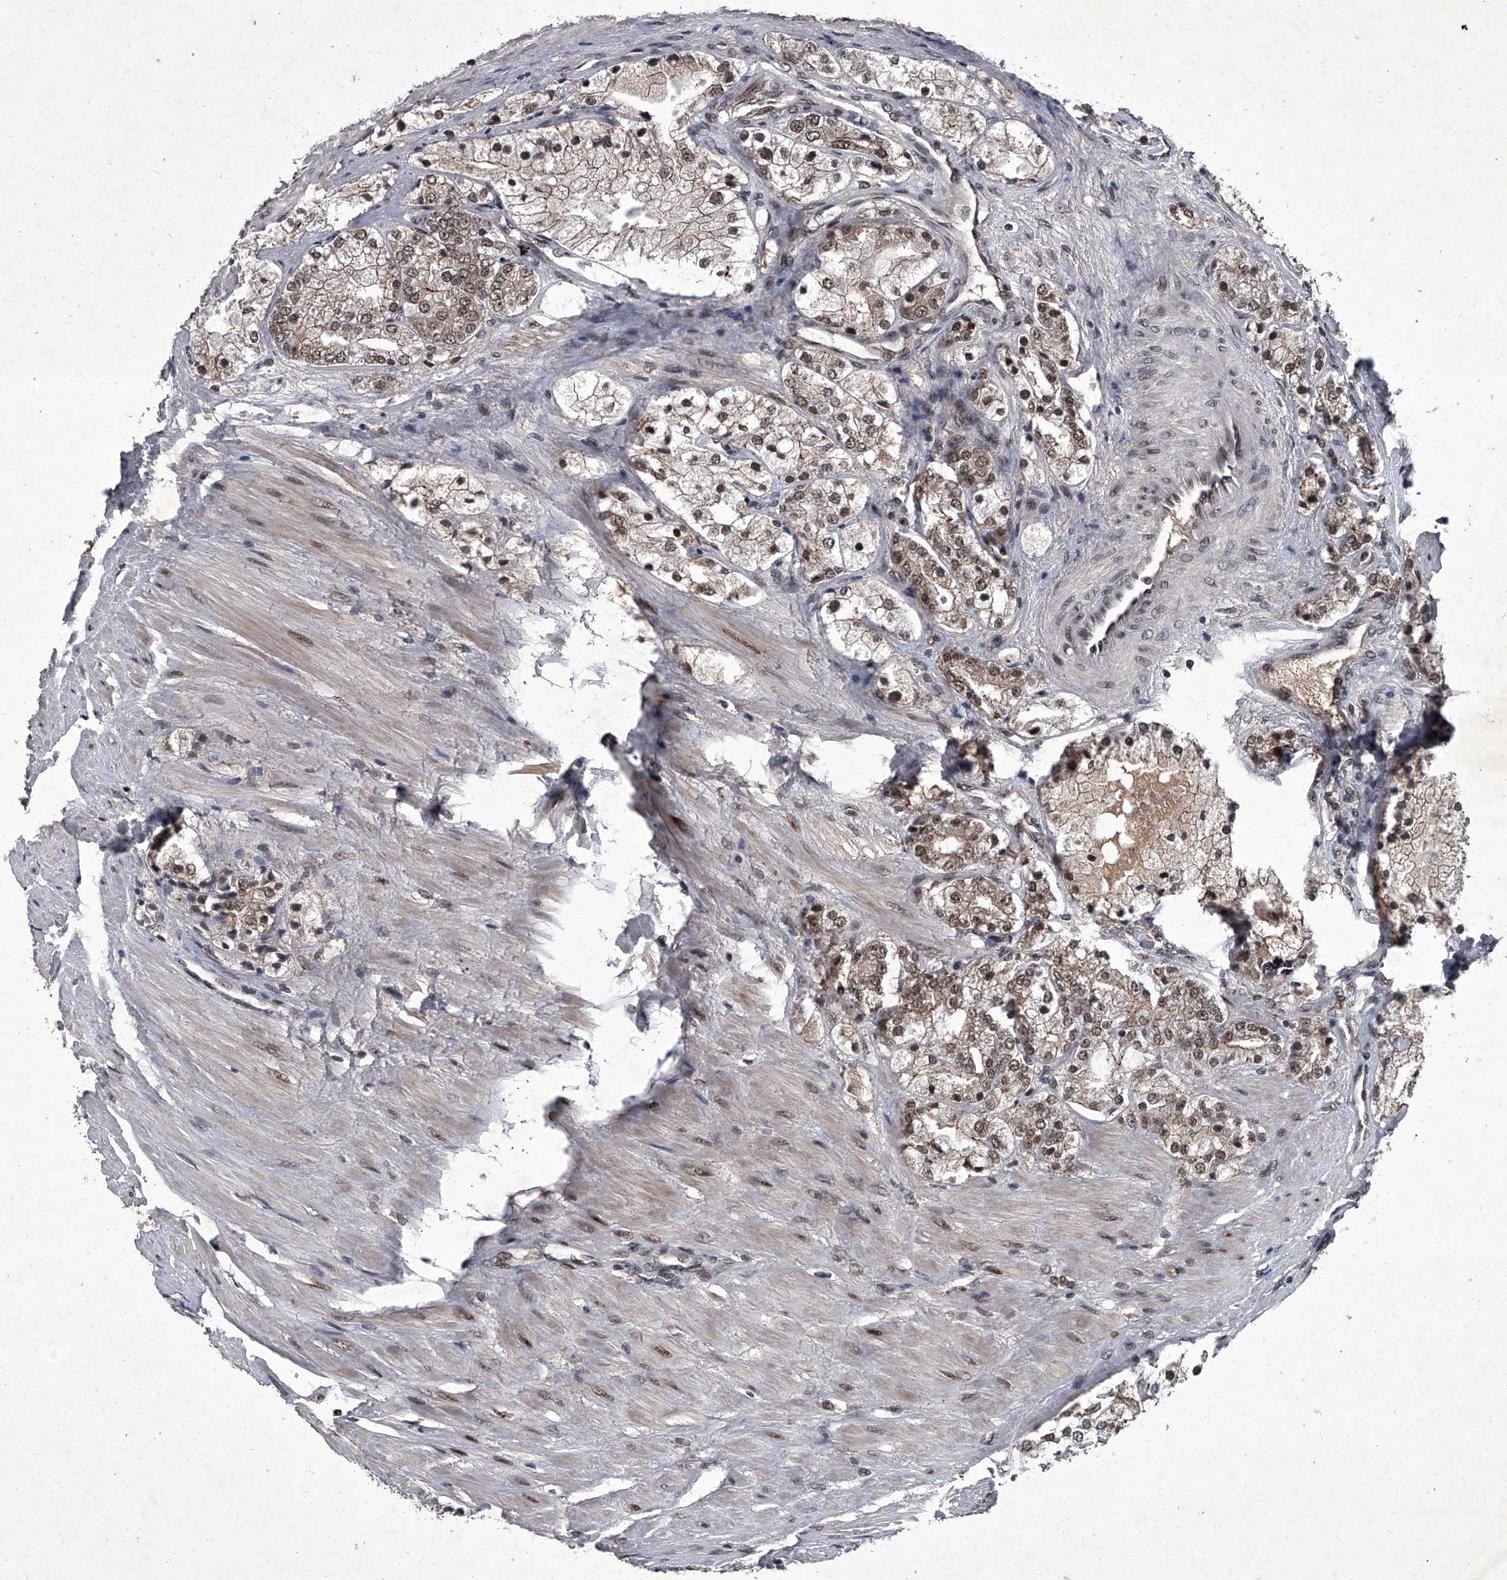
{"staining": {"intensity": "moderate", "quantity": ">75%", "location": "cytoplasmic/membranous,nuclear"}, "tissue": "prostate cancer", "cell_type": "Tumor cells", "image_type": "cancer", "snomed": [{"axis": "morphology", "description": "Adenocarcinoma, High grade"}, {"axis": "topography", "description": "Prostate"}], "caption": "High-grade adenocarcinoma (prostate) stained with immunohistochemistry (IHC) displays moderate cytoplasmic/membranous and nuclear staining in about >75% of tumor cells.", "gene": "ZNF518B", "patient": {"sex": "male", "age": 50}}